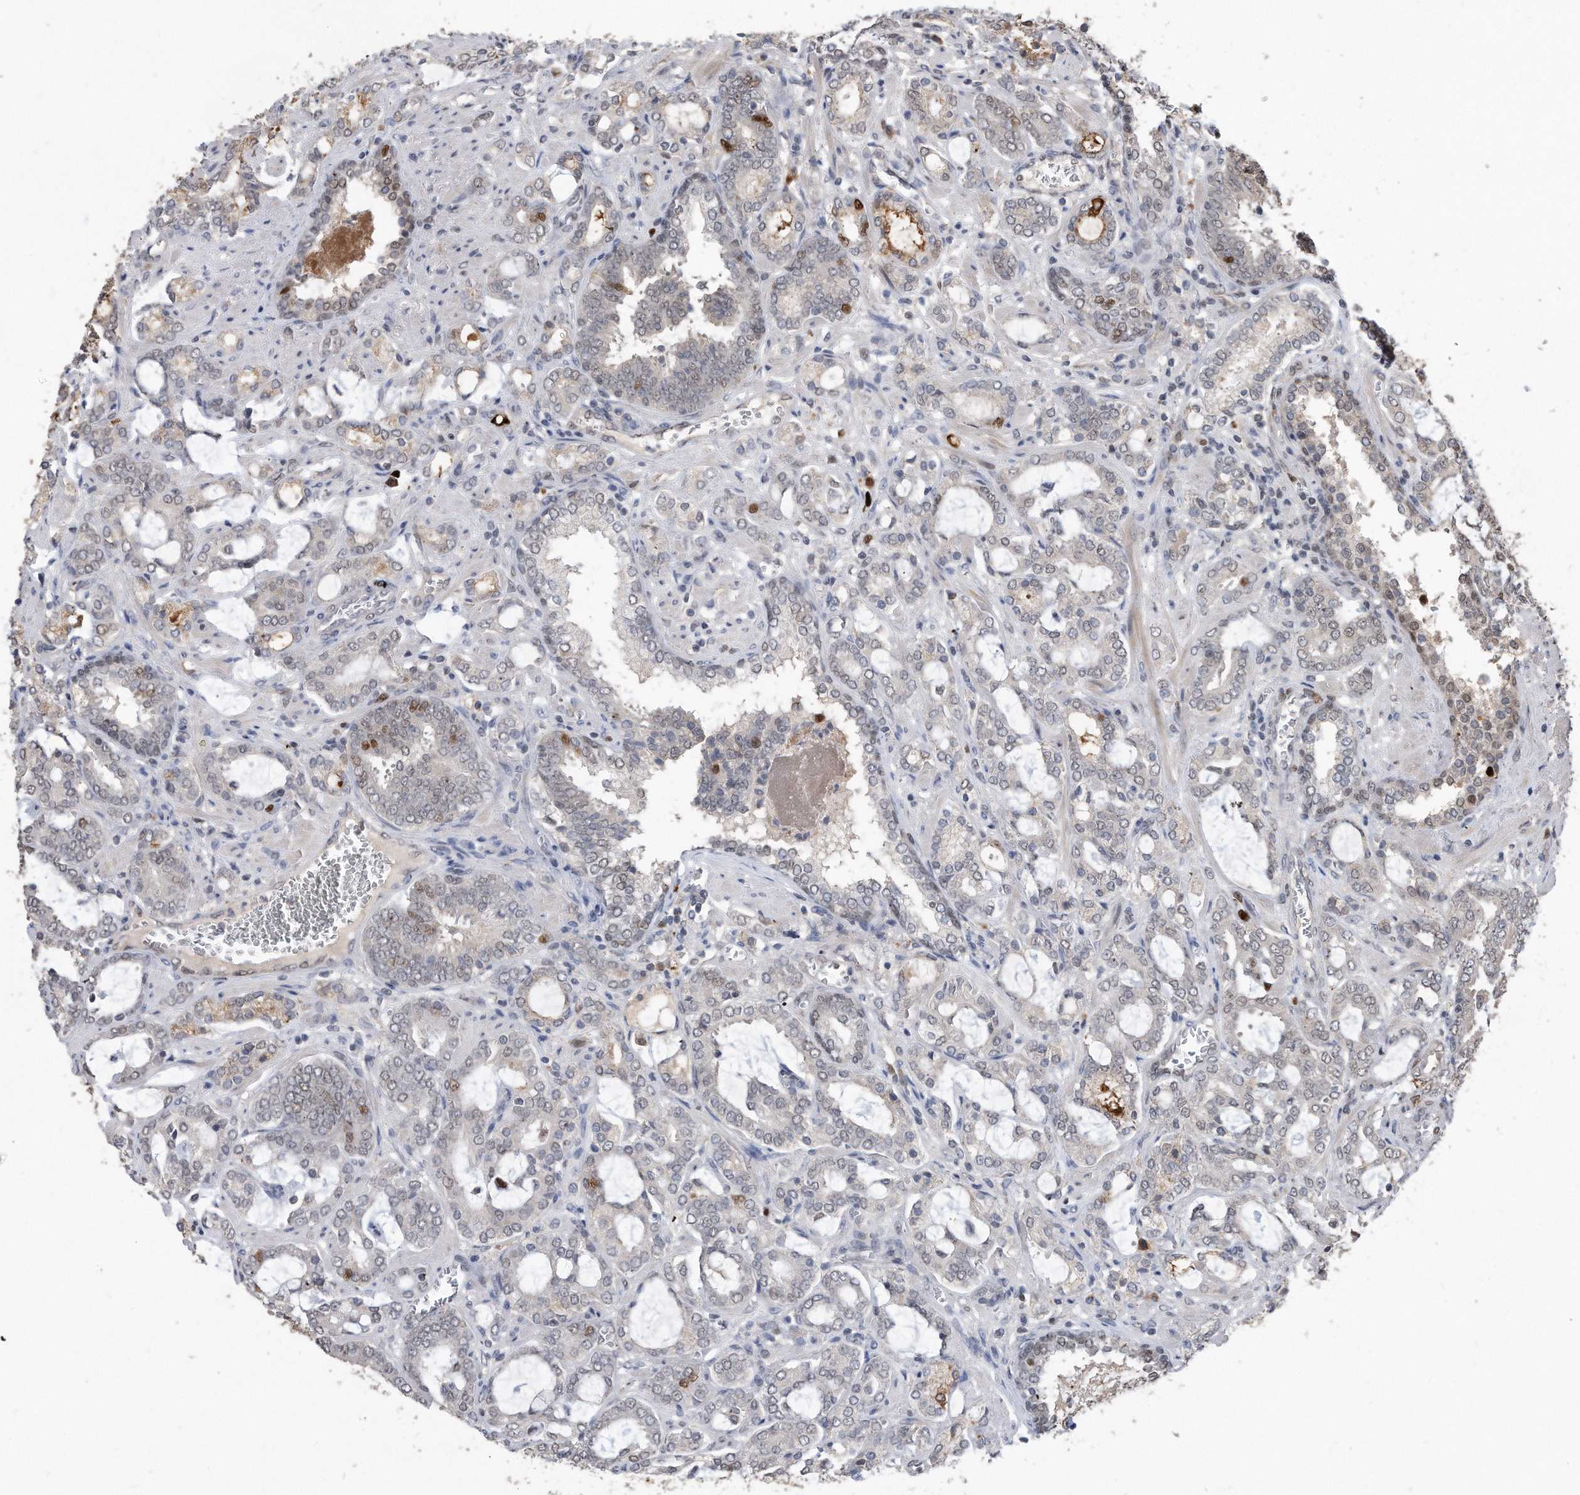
{"staining": {"intensity": "moderate", "quantity": "<25%", "location": "nuclear"}, "tissue": "prostate cancer", "cell_type": "Tumor cells", "image_type": "cancer", "snomed": [{"axis": "morphology", "description": "Adenocarcinoma, High grade"}, {"axis": "topography", "description": "Prostate and seminal vesicle, NOS"}], "caption": "Immunohistochemical staining of prostate adenocarcinoma (high-grade) reveals low levels of moderate nuclear protein expression in about <25% of tumor cells.", "gene": "PCNA", "patient": {"sex": "male", "age": 67}}